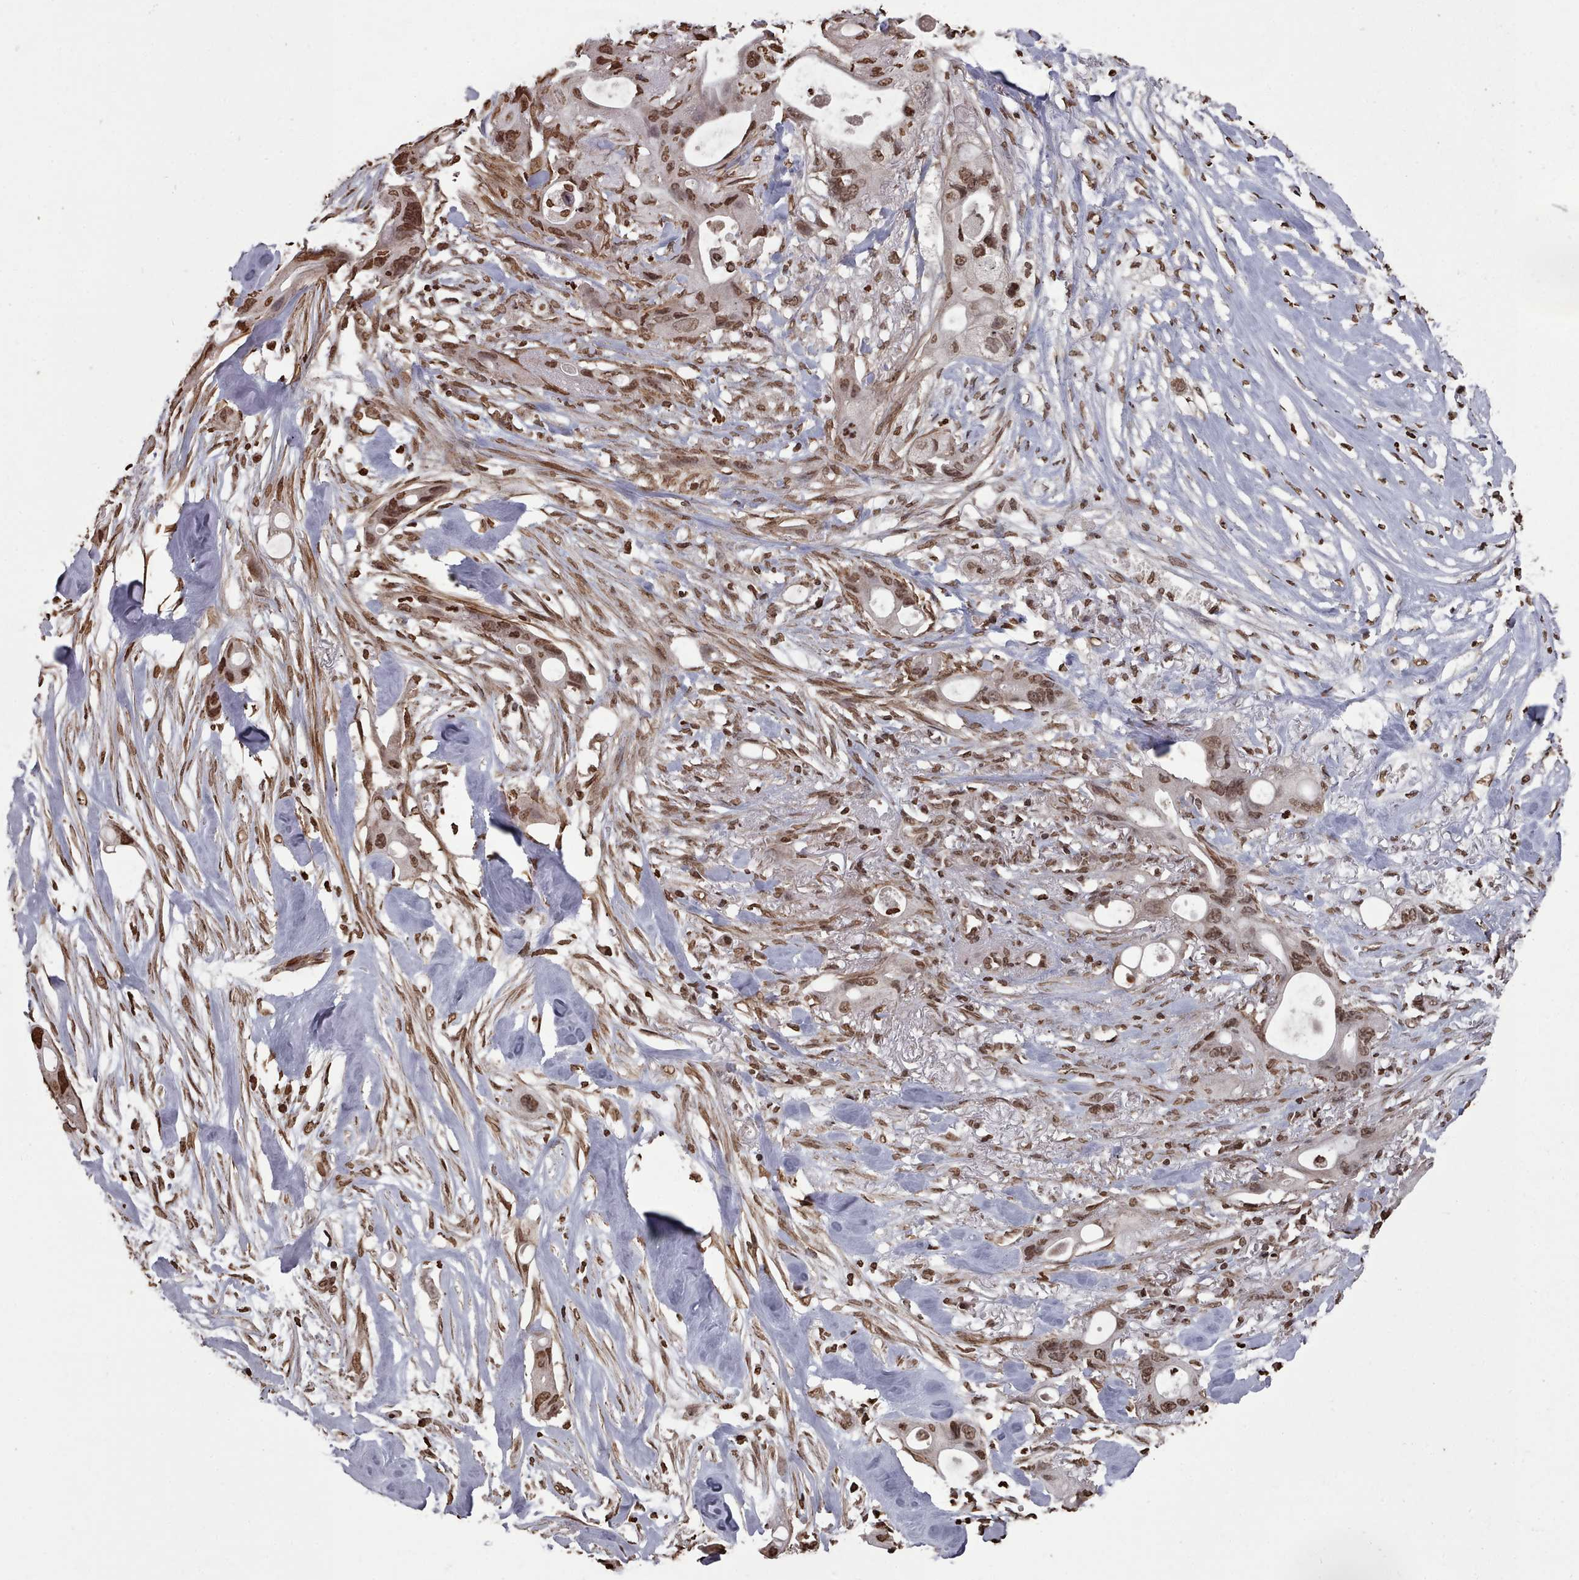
{"staining": {"intensity": "moderate", "quantity": ">75%", "location": "nuclear"}, "tissue": "ovarian cancer", "cell_type": "Tumor cells", "image_type": "cancer", "snomed": [{"axis": "morphology", "description": "Cystadenocarcinoma, mucinous, NOS"}, {"axis": "topography", "description": "Ovary"}], "caption": "Human ovarian cancer (mucinous cystadenocarcinoma) stained with a protein marker demonstrates moderate staining in tumor cells.", "gene": "PLEKHG5", "patient": {"sex": "female", "age": 70}}